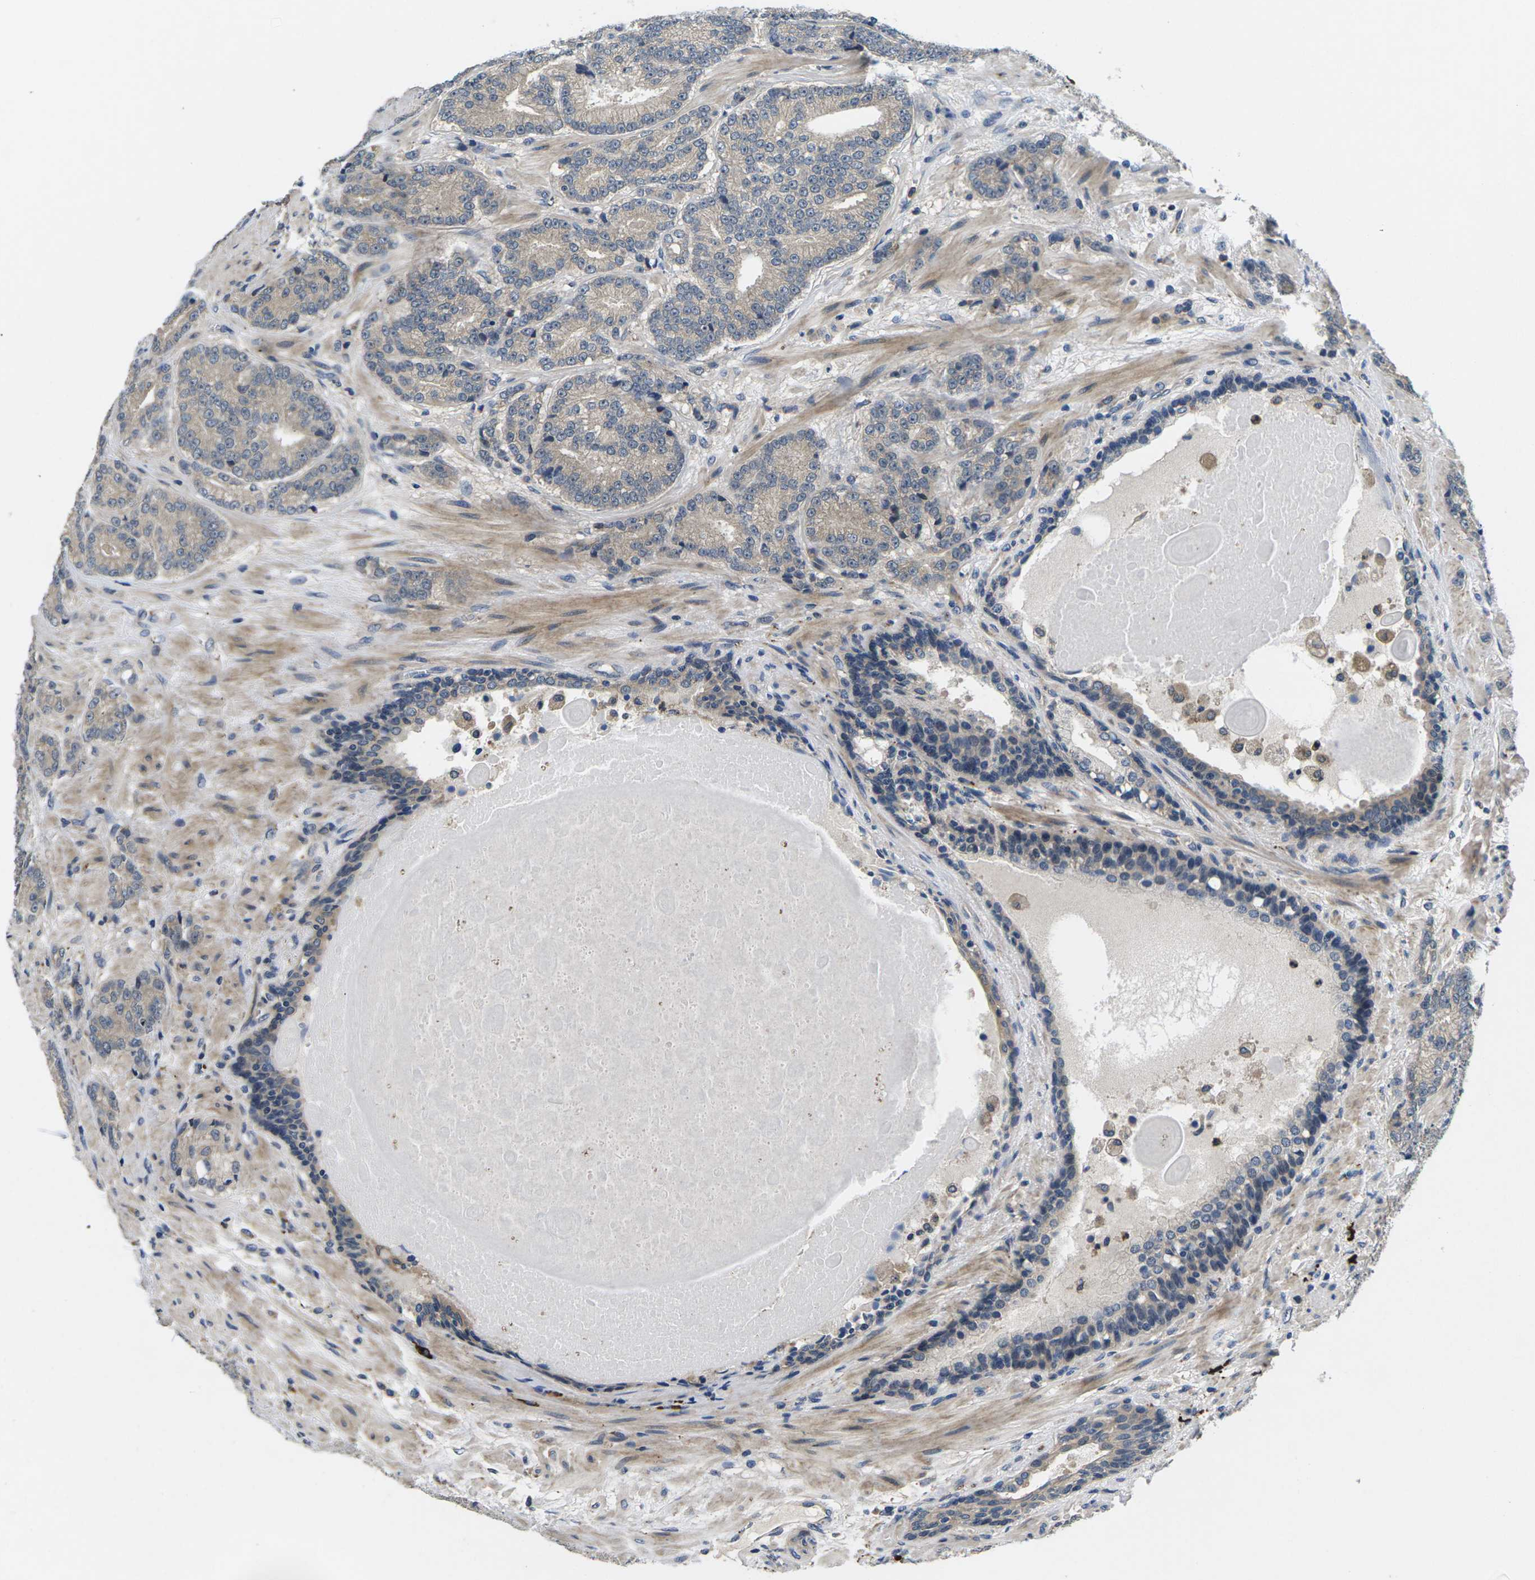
{"staining": {"intensity": "negative", "quantity": "none", "location": "none"}, "tissue": "prostate cancer", "cell_type": "Tumor cells", "image_type": "cancer", "snomed": [{"axis": "morphology", "description": "Adenocarcinoma, High grade"}, {"axis": "topography", "description": "Prostate"}], "caption": "IHC photomicrograph of human prostate adenocarcinoma (high-grade) stained for a protein (brown), which exhibits no staining in tumor cells.", "gene": "PLCE1", "patient": {"sex": "male", "age": 61}}